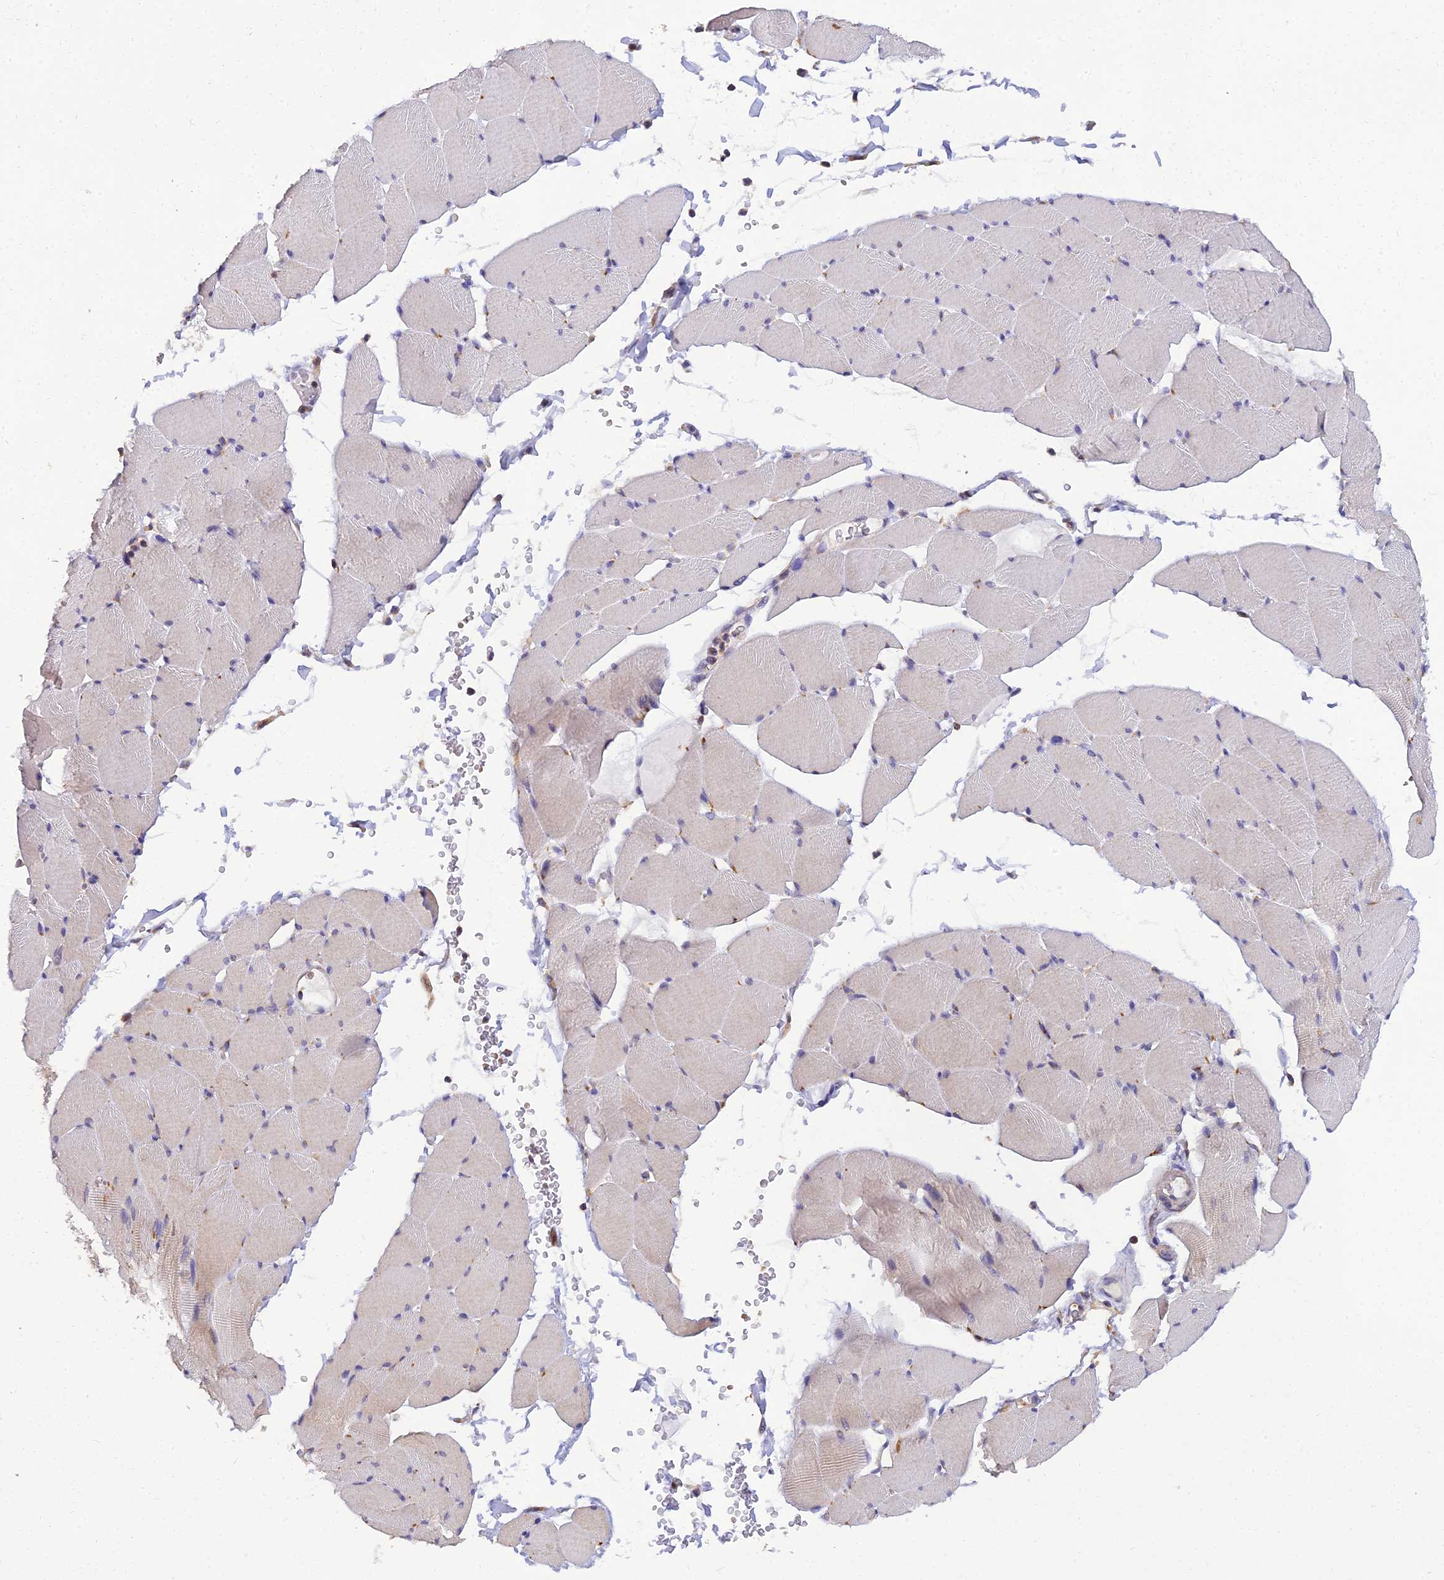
{"staining": {"intensity": "weak", "quantity": "<25%", "location": "cytoplasmic/membranous"}, "tissue": "skeletal muscle", "cell_type": "Myocytes", "image_type": "normal", "snomed": [{"axis": "morphology", "description": "Normal tissue, NOS"}, {"axis": "topography", "description": "Skeletal muscle"}, {"axis": "topography", "description": "Head-Neck"}], "caption": "A high-resolution image shows immunohistochemistry staining of benign skeletal muscle, which exhibits no significant staining in myocytes.", "gene": "ARL8A", "patient": {"sex": "male", "age": 66}}